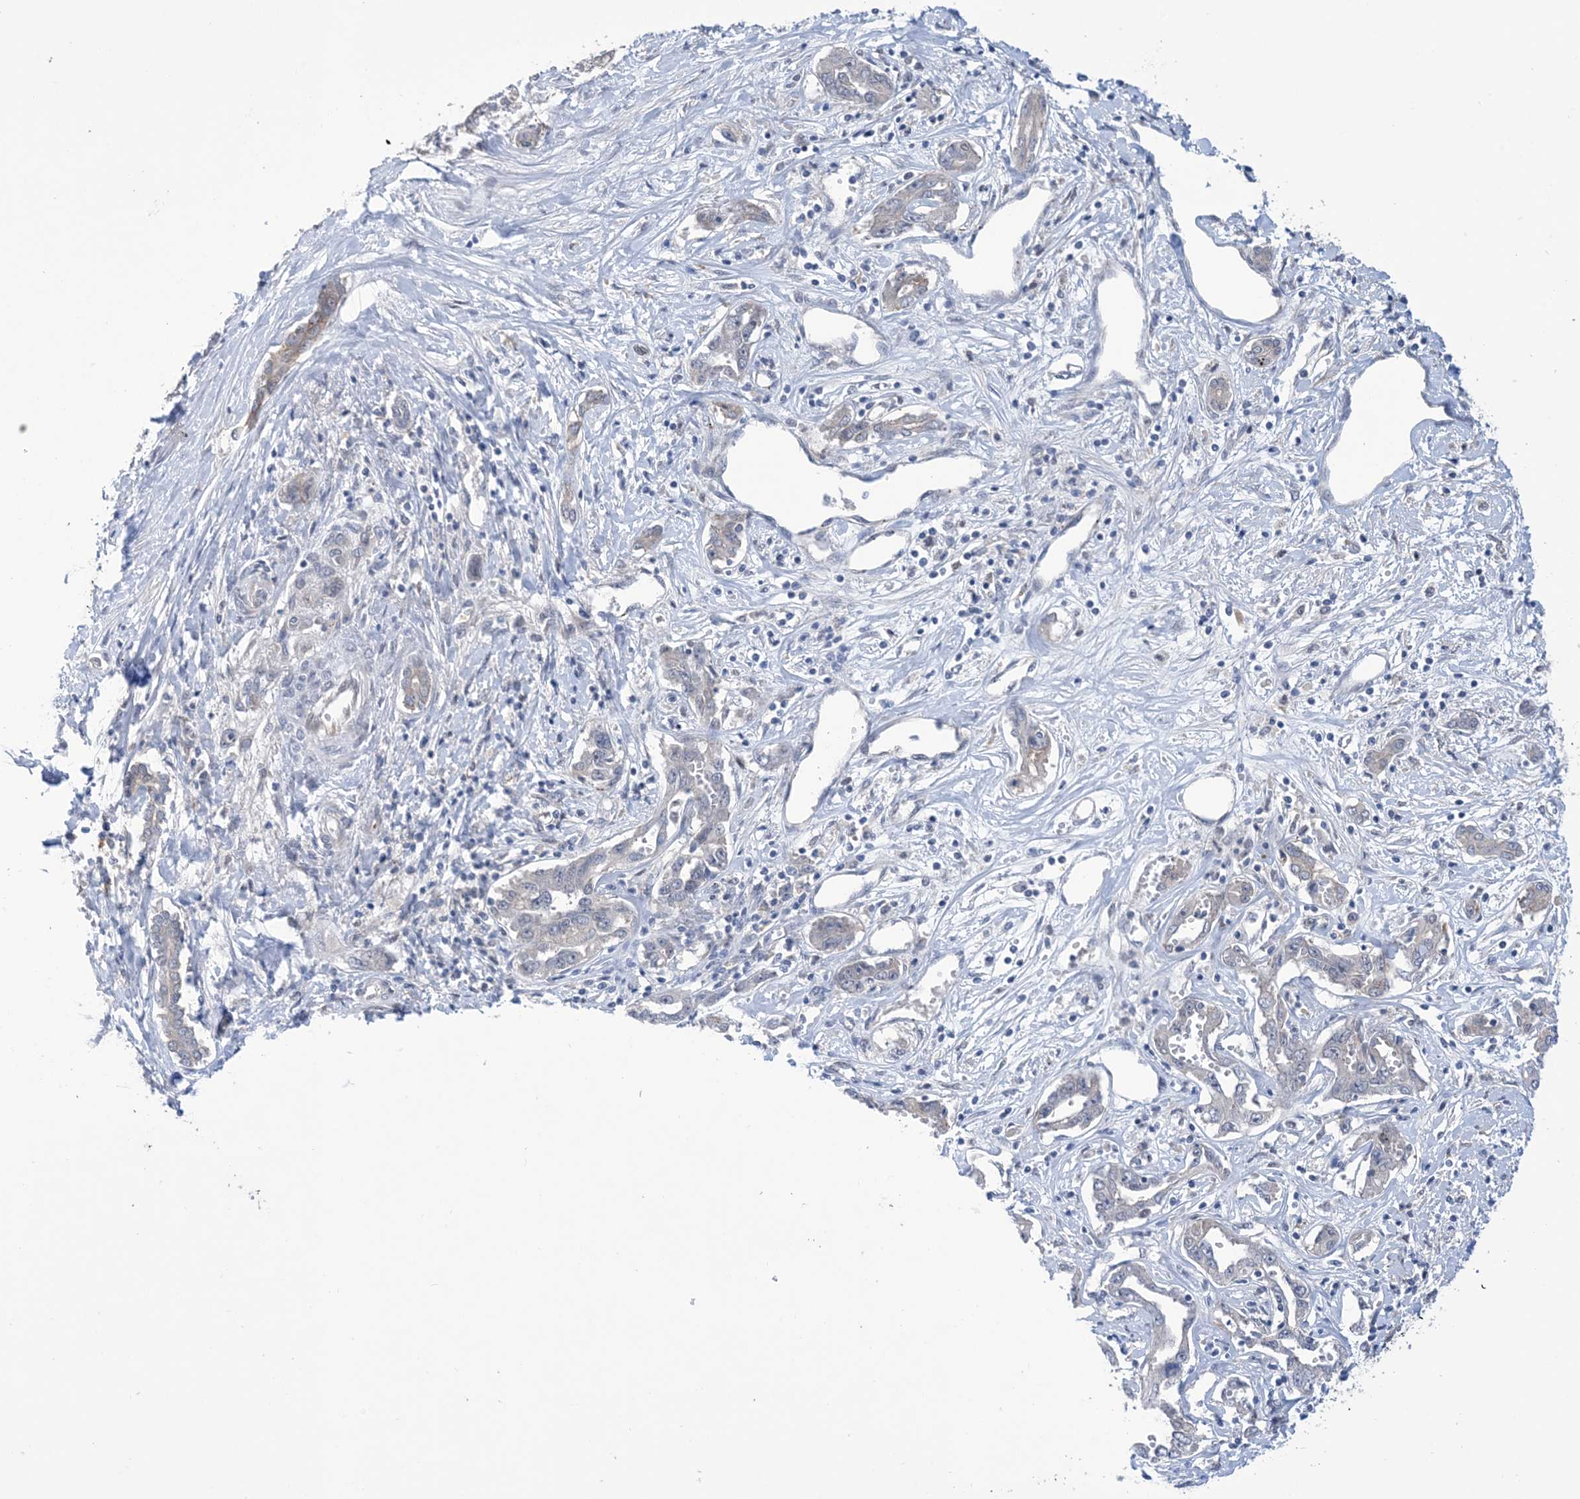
{"staining": {"intensity": "negative", "quantity": "none", "location": "none"}, "tissue": "liver cancer", "cell_type": "Tumor cells", "image_type": "cancer", "snomed": [{"axis": "morphology", "description": "Cholangiocarcinoma"}, {"axis": "topography", "description": "Liver"}], "caption": "Immunohistochemistry photomicrograph of human liver cholangiocarcinoma stained for a protein (brown), which exhibits no staining in tumor cells. (Brightfield microscopy of DAB (3,3'-diaminobenzidine) immunohistochemistry at high magnification).", "gene": "EHBP1", "patient": {"sex": "male", "age": 59}}